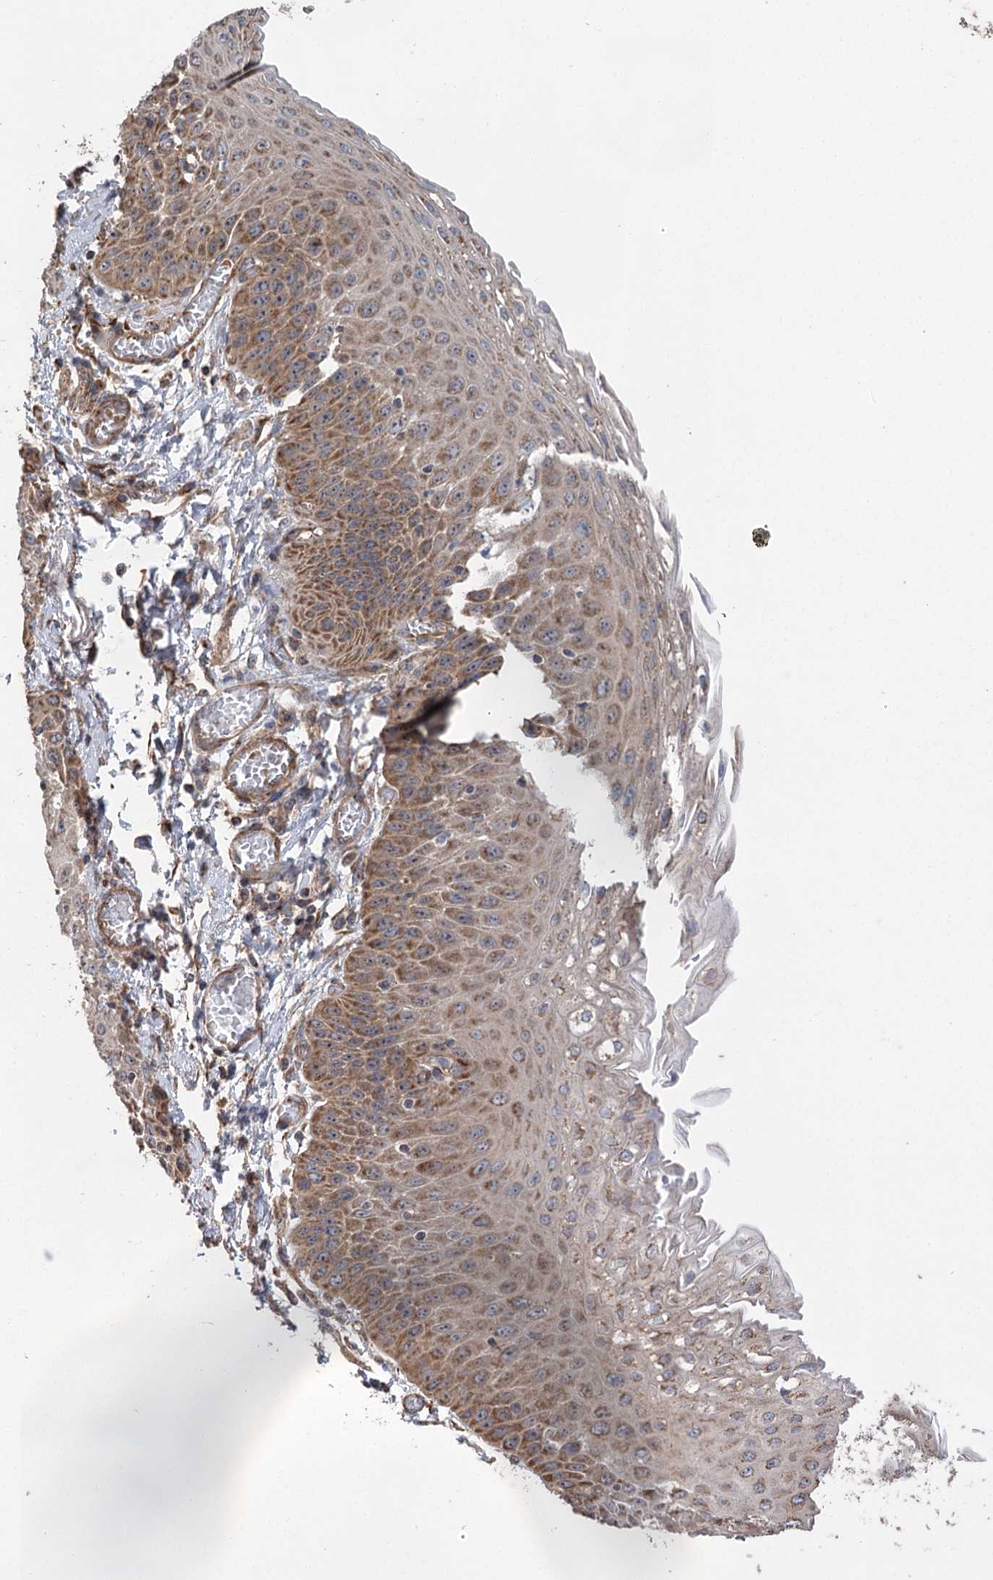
{"staining": {"intensity": "moderate", "quantity": ">75%", "location": "cytoplasmic/membranous"}, "tissue": "esophagus", "cell_type": "Squamous epithelial cells", "image_type": "normal", "snomed": [{"axis": "morphology", "description": "Normal tissue, NOS"}, {"axis": "topography", "description": "Esophagus"}], "caption": "Approximately >75% of squamous epithelial cells in normal esophagus demonstrate moderate cytoplasmic/membranous protein positivity as visualized by brown immunohistochemical staining.", "gene": "RWDD4", "patient": {"sex": "male", "age": 81}}